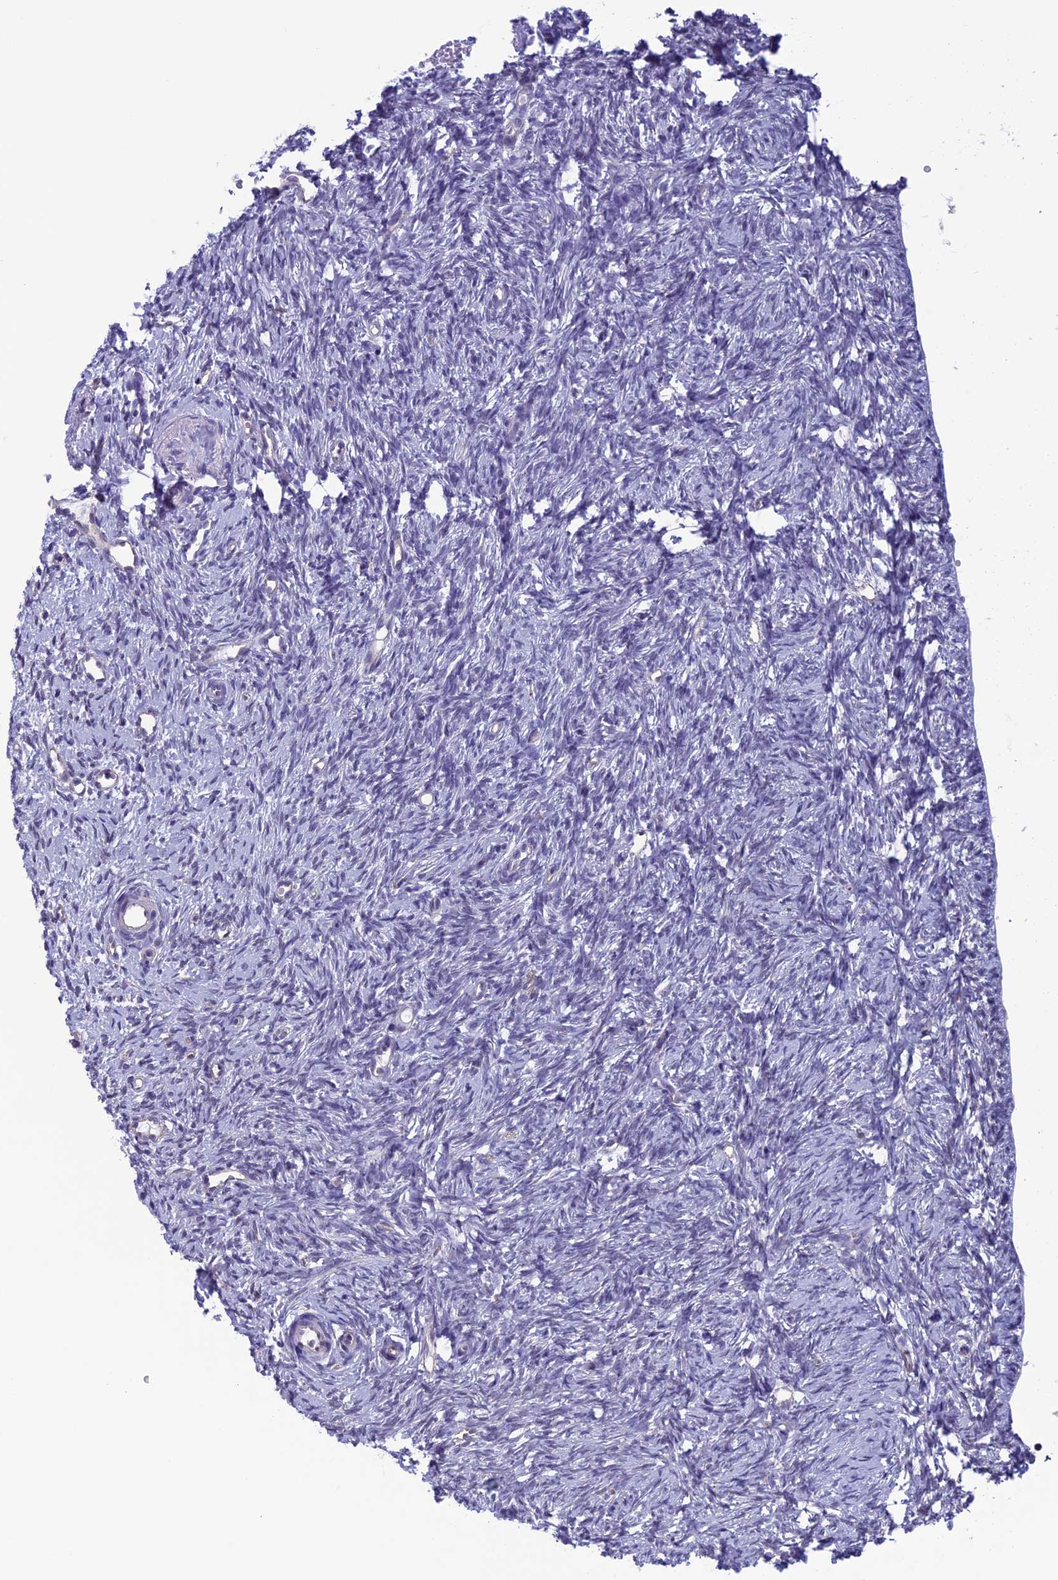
{"staining": {"intensity": "negative", "quantity": "none", "location": "none"}, "tissue": "ovary", "cell_type": "Follicle cells", "image_type": "normal", "snomed": [{"axis": "morphology", "description": "Normal tissue, NOS"}, {"axis": "topography", "description": "Ovary"}], "caption": "IHC image of unremarkable ovary stained for a protein (brown), which demonstrates no positivity in follicle cells.", "gene": "SLC1A6", "patient": {"sex": "female", "age": 51}}